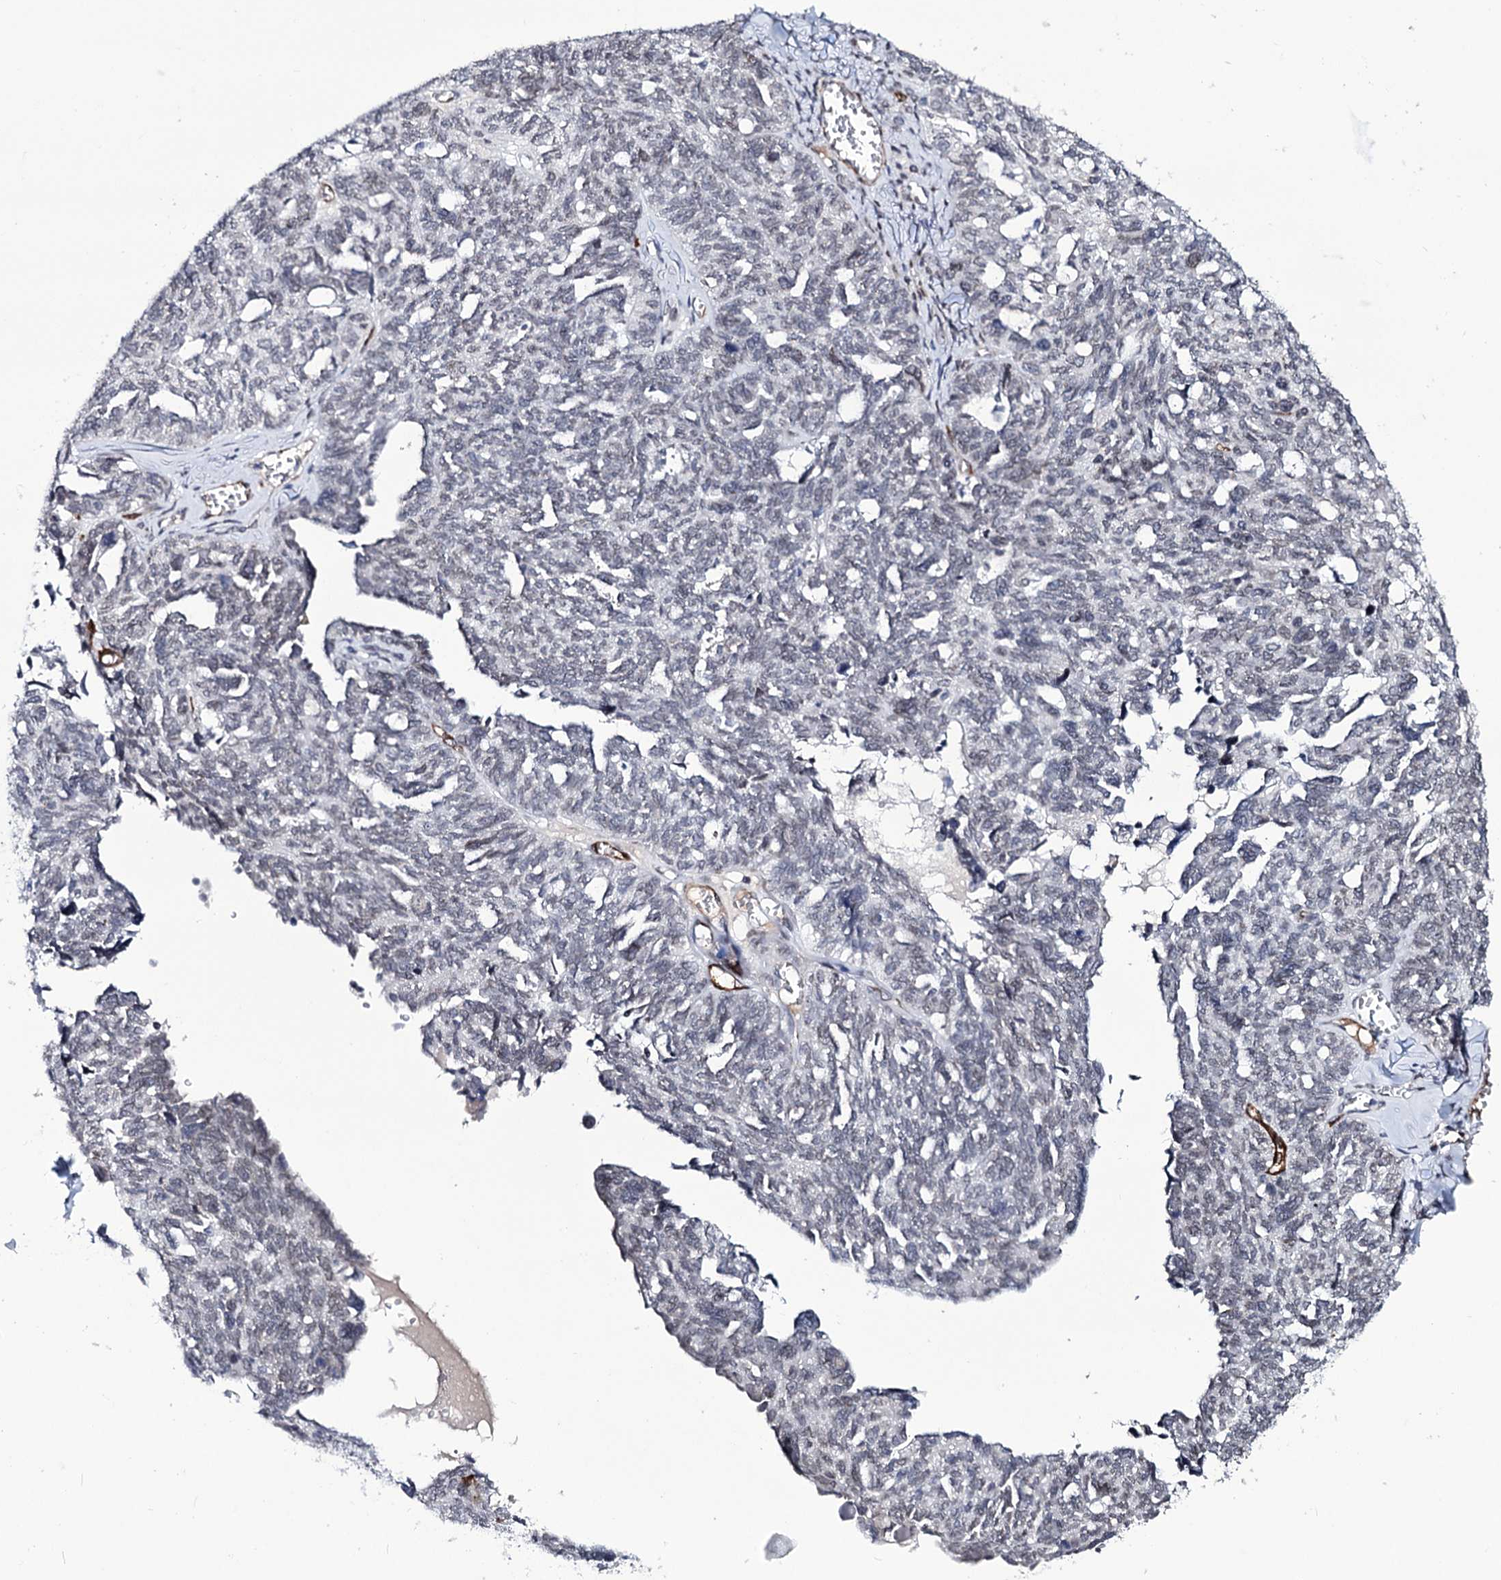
{"staining": {"intensity": "negative", "quantity": "none", "location": "none"}, "tissue": "ovarian cancer", "cell_type": "Tumor cells", "image_type": "cancer", "snomed": [{"axis": "morphology", "description": "Cystadenocarcinoma, serous, NOS"}, {"axis": "topography", "description": "Ovary"}], "caption": "This is a micrograph of immunohistochemistry staining of ovarian cancer (serous cystadenocarcinoma), which shows no positivity in tumor cells.", "gene": "ZC3H12C", "patient": {"sex": "female", "age": 79}}